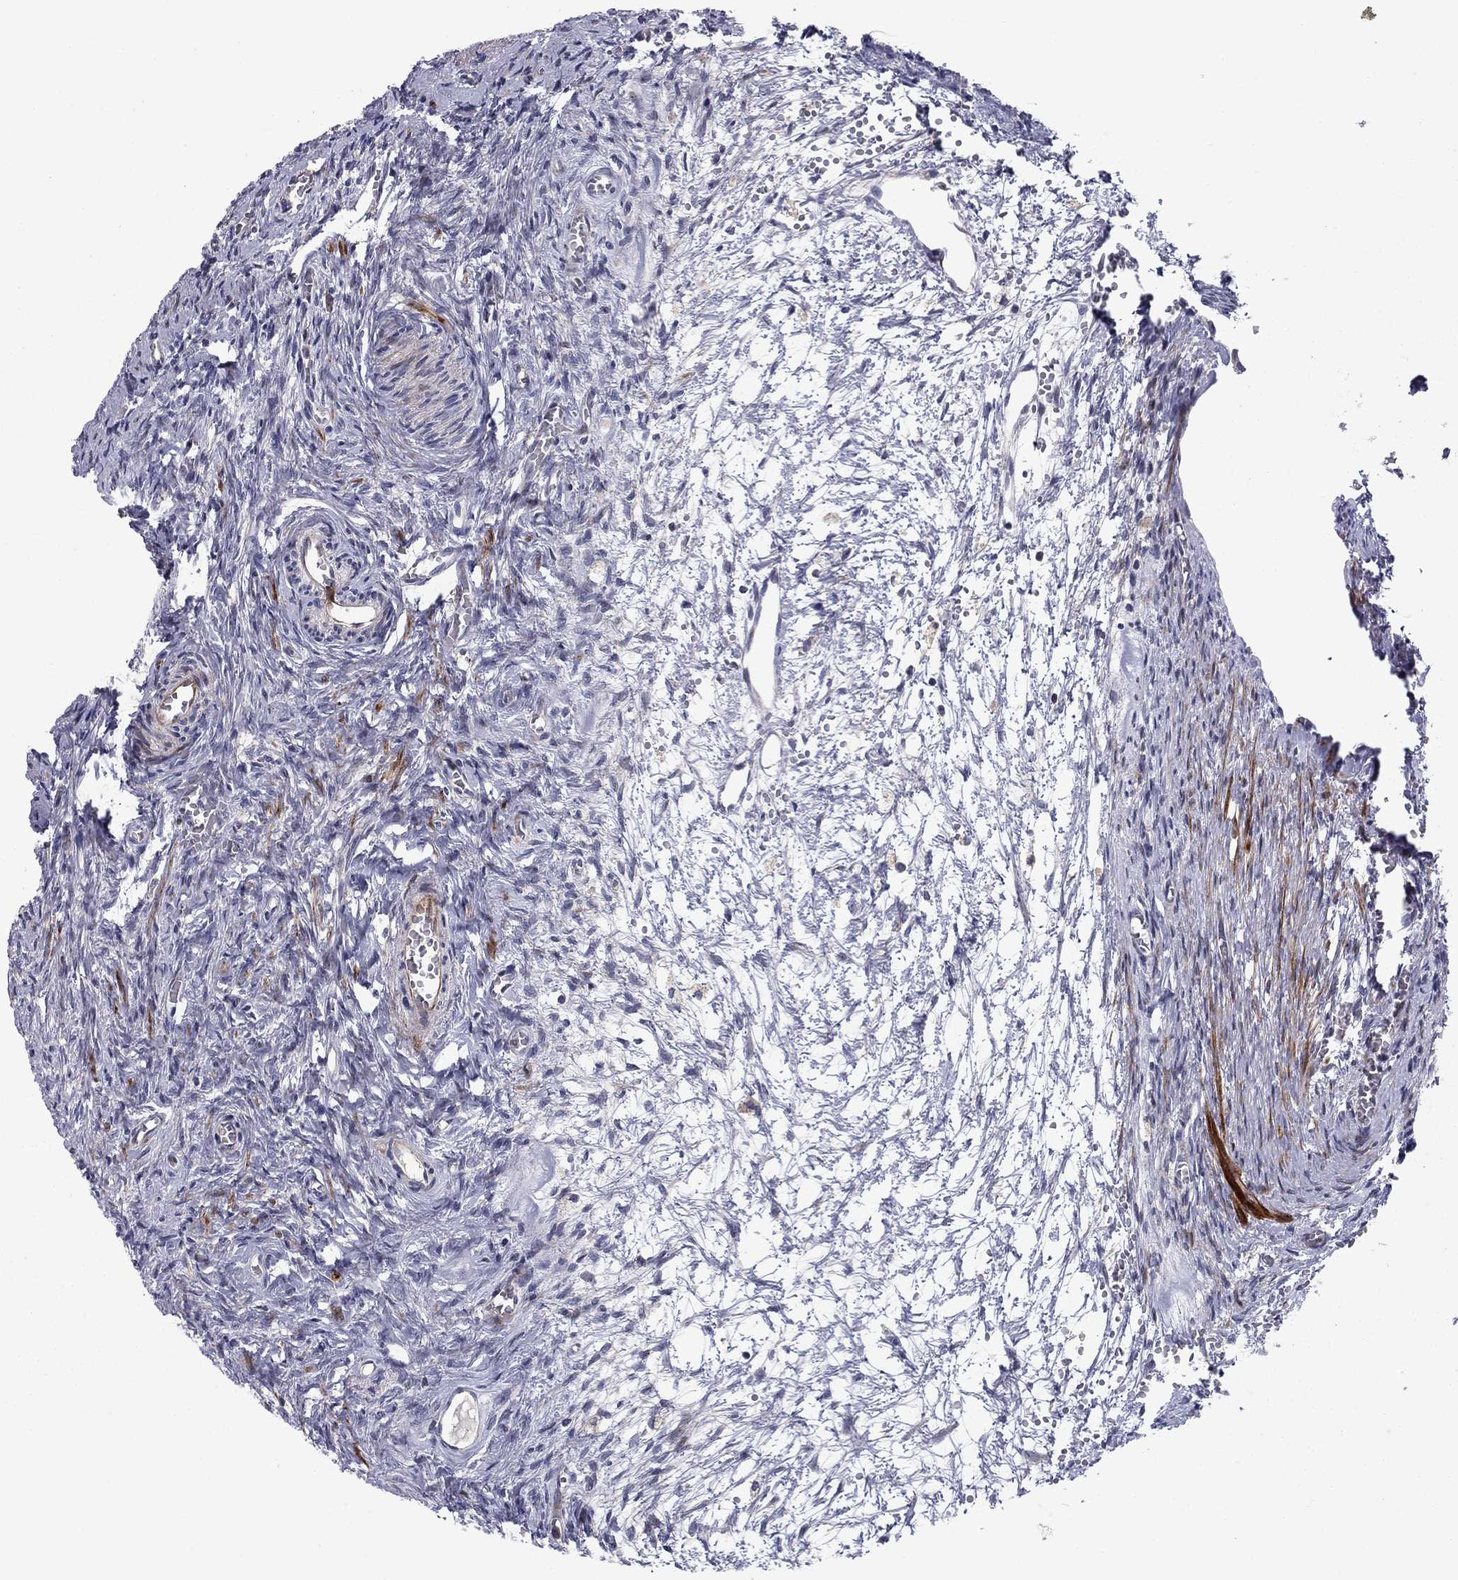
{"staining": {"intensity": "negative", "quantity": "none", "location": "none"}, "tissue": "ovary", "cell_type": "Follicle cells", "image_type": "normal", "snomed": [{"axis": "morphology", "description": "Normal tissue, NOS"}, {"axis": "topography", "description": "Ovary"}], "caption": "This image is of unremarkable ovary stained with immunohistochemistry to label a protein in brown with the nuclei are counter-stained blue. There is no positivity in follicle cells. (Immunohistochemistry (ihc), brightfield microscopy, high magnification).", "gene": "MIOS", "patient": {"sex": "female", "age": 39}}